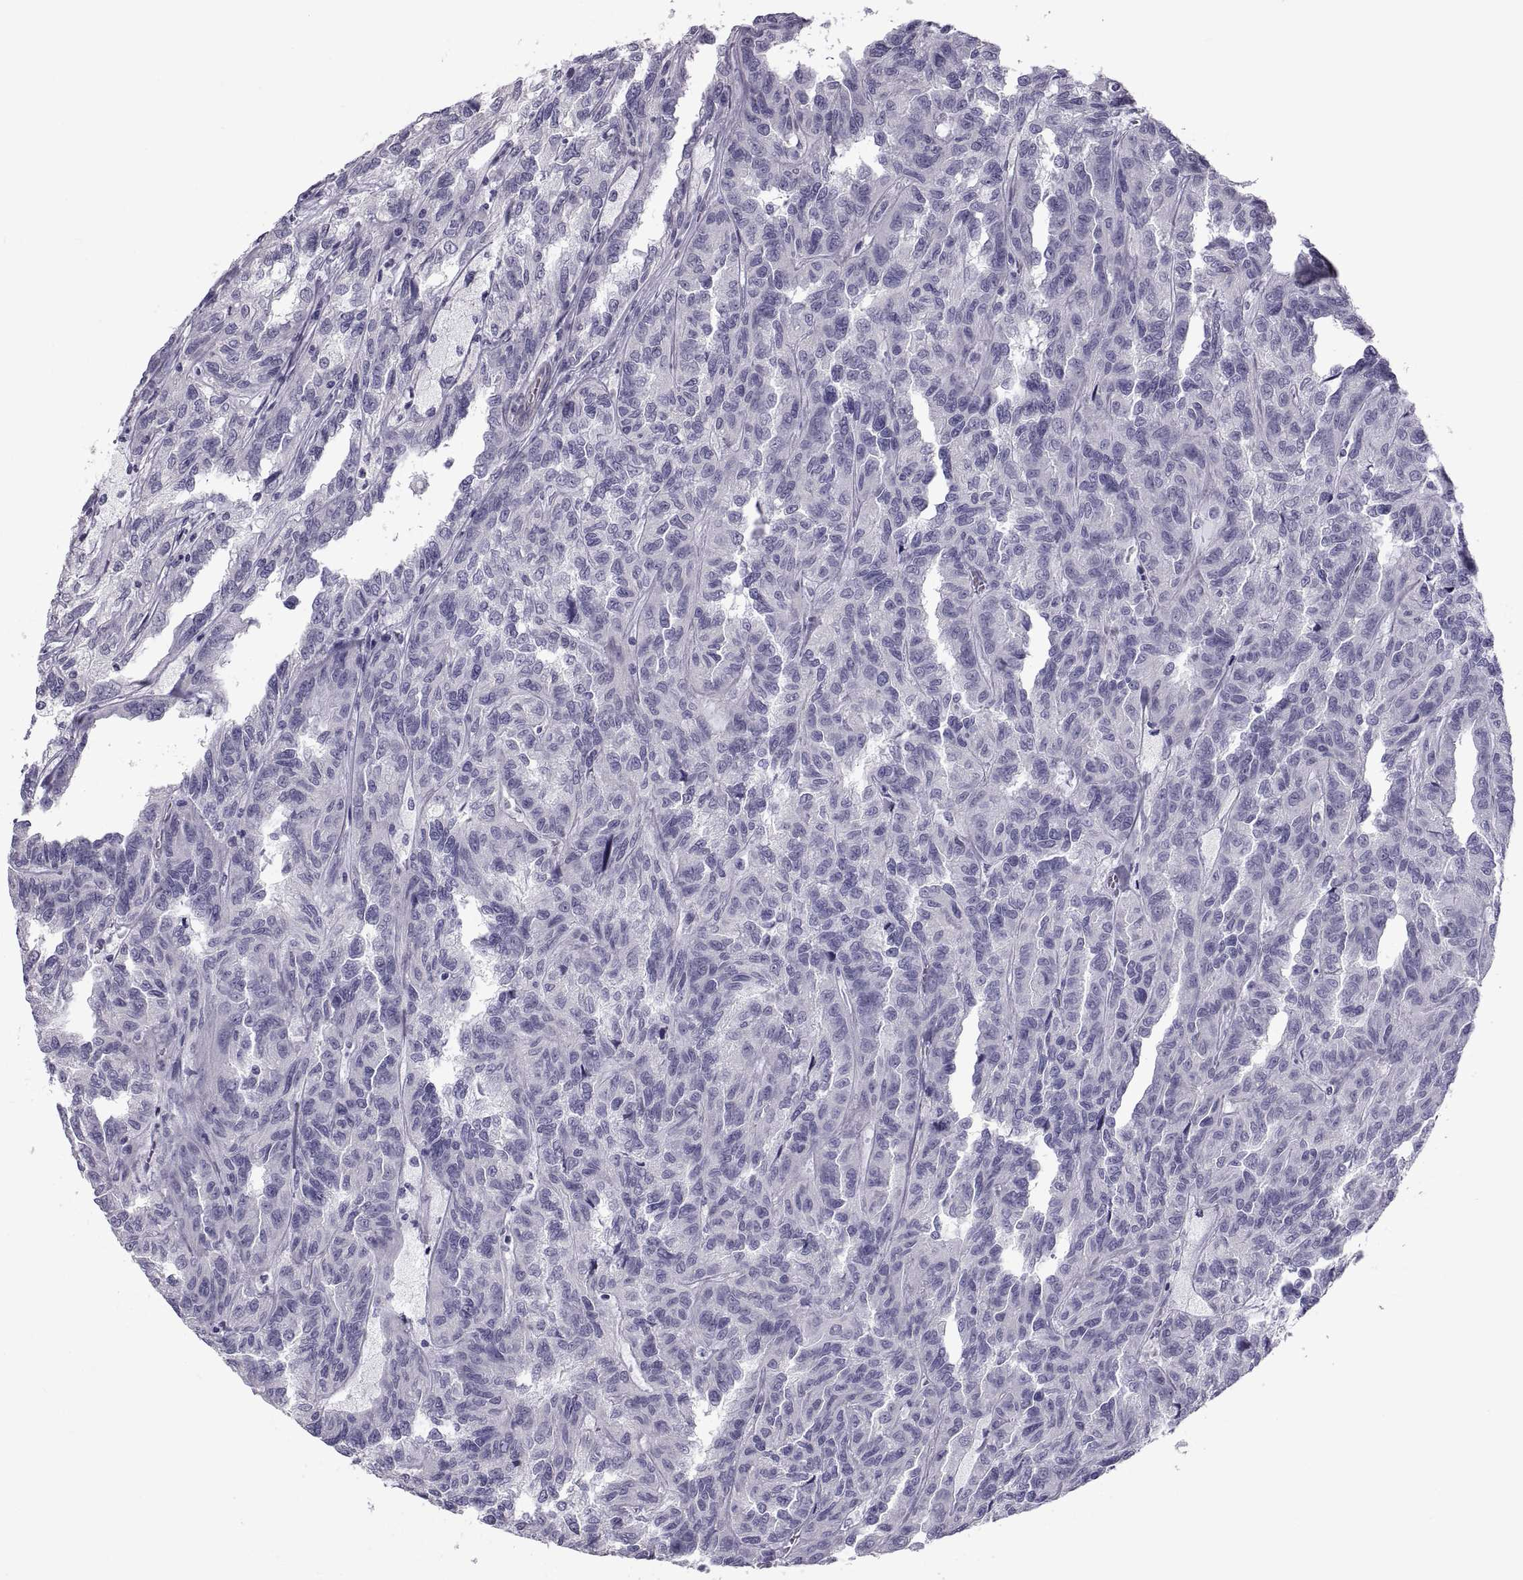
{"staining": {"intensity": "negative", "quantity": "none", "location": "none"}, "tissue": "renal cancer", "cell_type": "Tumor cells", "image_type": "cancer", "snomed": [{"axis": "morphology", "description": "Adenocarcinoma, NOS"}, {"axis": "topography", "description": "Kidney"}], "caption": "An immunohistochemistry (IHC) image of renal adenocarcinoma is shown. There is no staining in tumor cells of renal adenocarcinoma.", "gene": "MAGEB1", "patient": {"sex": "male", "age": 79}}